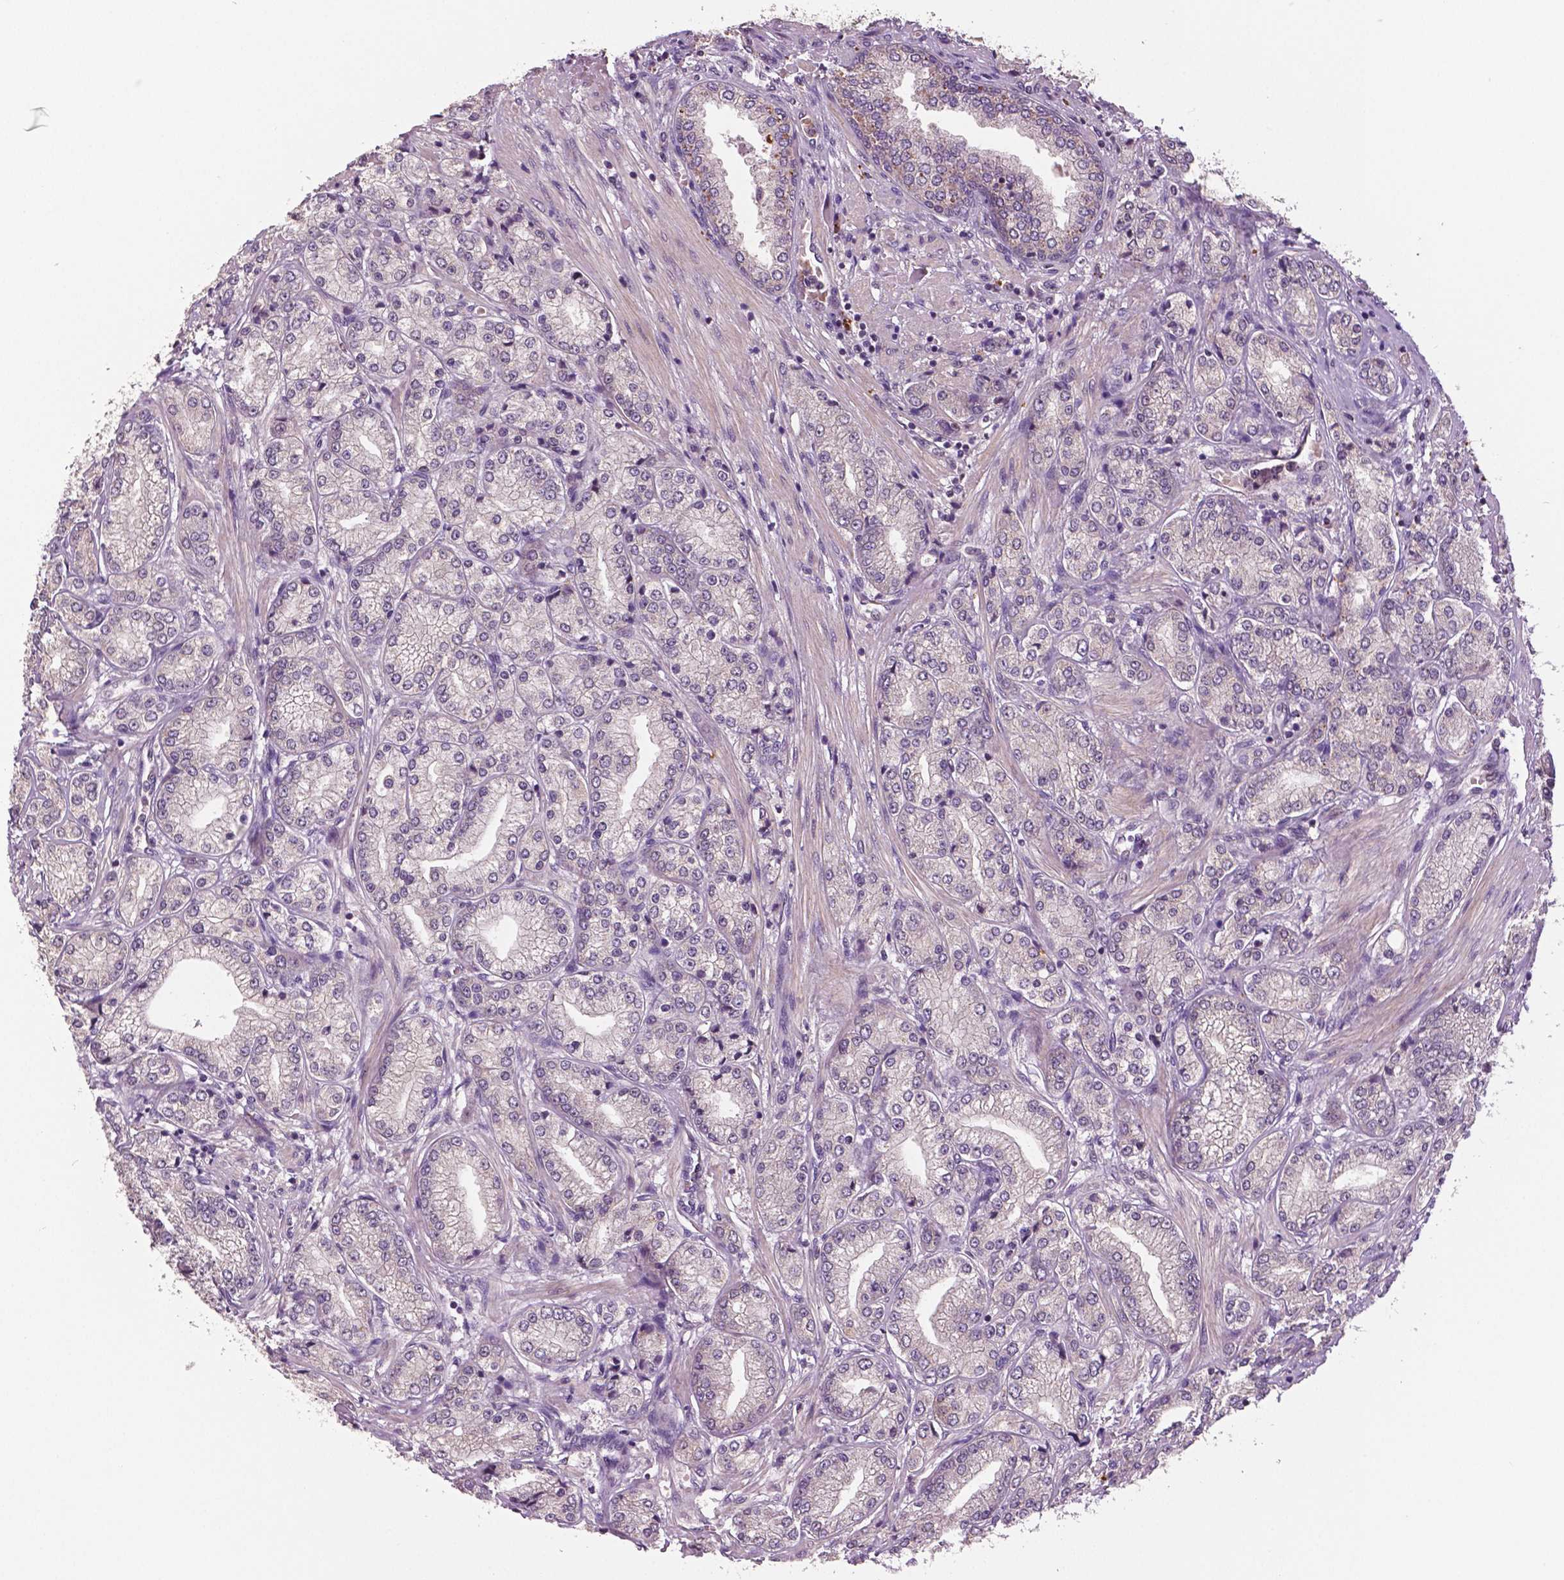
{"staining": {"intensity": "negative", "quantity": "none", "location": "none"}, "tissue": "prostate cancer", "cell_type": "Tumor cells", "image_type": "cancer", "snomed": [{"axis": "morphology", "description": "Adenocarcinoma, NOS"}, {"axis": "topography", "description": "Prostate"}], "caption": "High magnification brightfield microscopy of prostate cancer (adenocarcinoma) stained with DAB (brown) and counterstained with hematoxylin (blue): tumor cells show no significant expression.", "gene": "MKI67", "patient": {"sex": "male", "age": 63}}